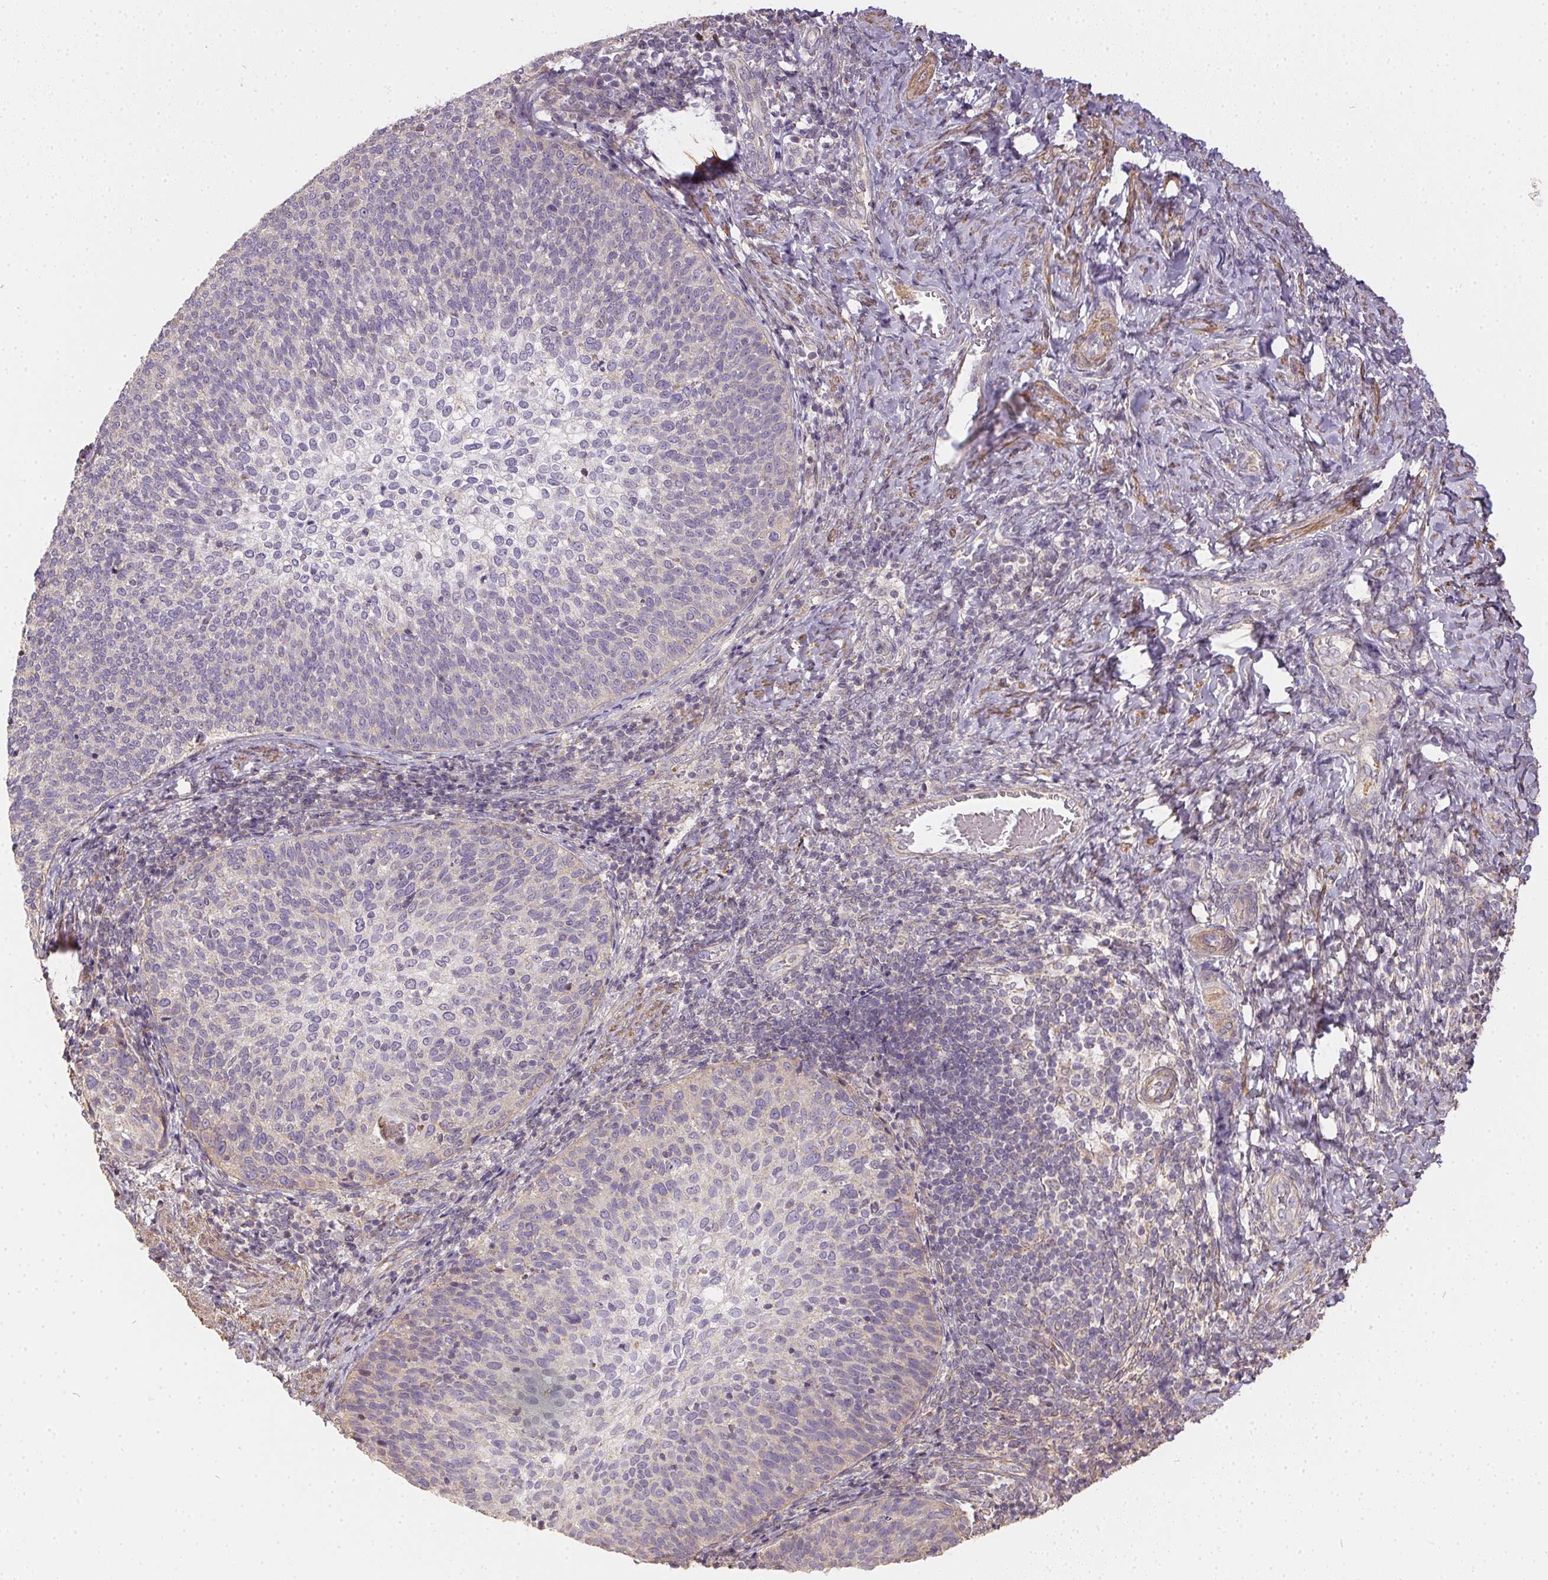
{"staining": {"intensity": "negative", "quantity": "none", "location": "none"}, "tissue": "cervical cancer", "cell_type": "Tumor cells", "image_type": "cancer", "snomed": [{"axis": "morphology", "description": "Squamous cell carcinoma, NOS"}, {"axis": "topography", "description": "Cervix"}], "caption": "Immunohistochemical staining of cervical cancer reveals no significant positivity in tumor cells.", "gene": "REV3L", "patient": {"sex": "female", "age": 61}}